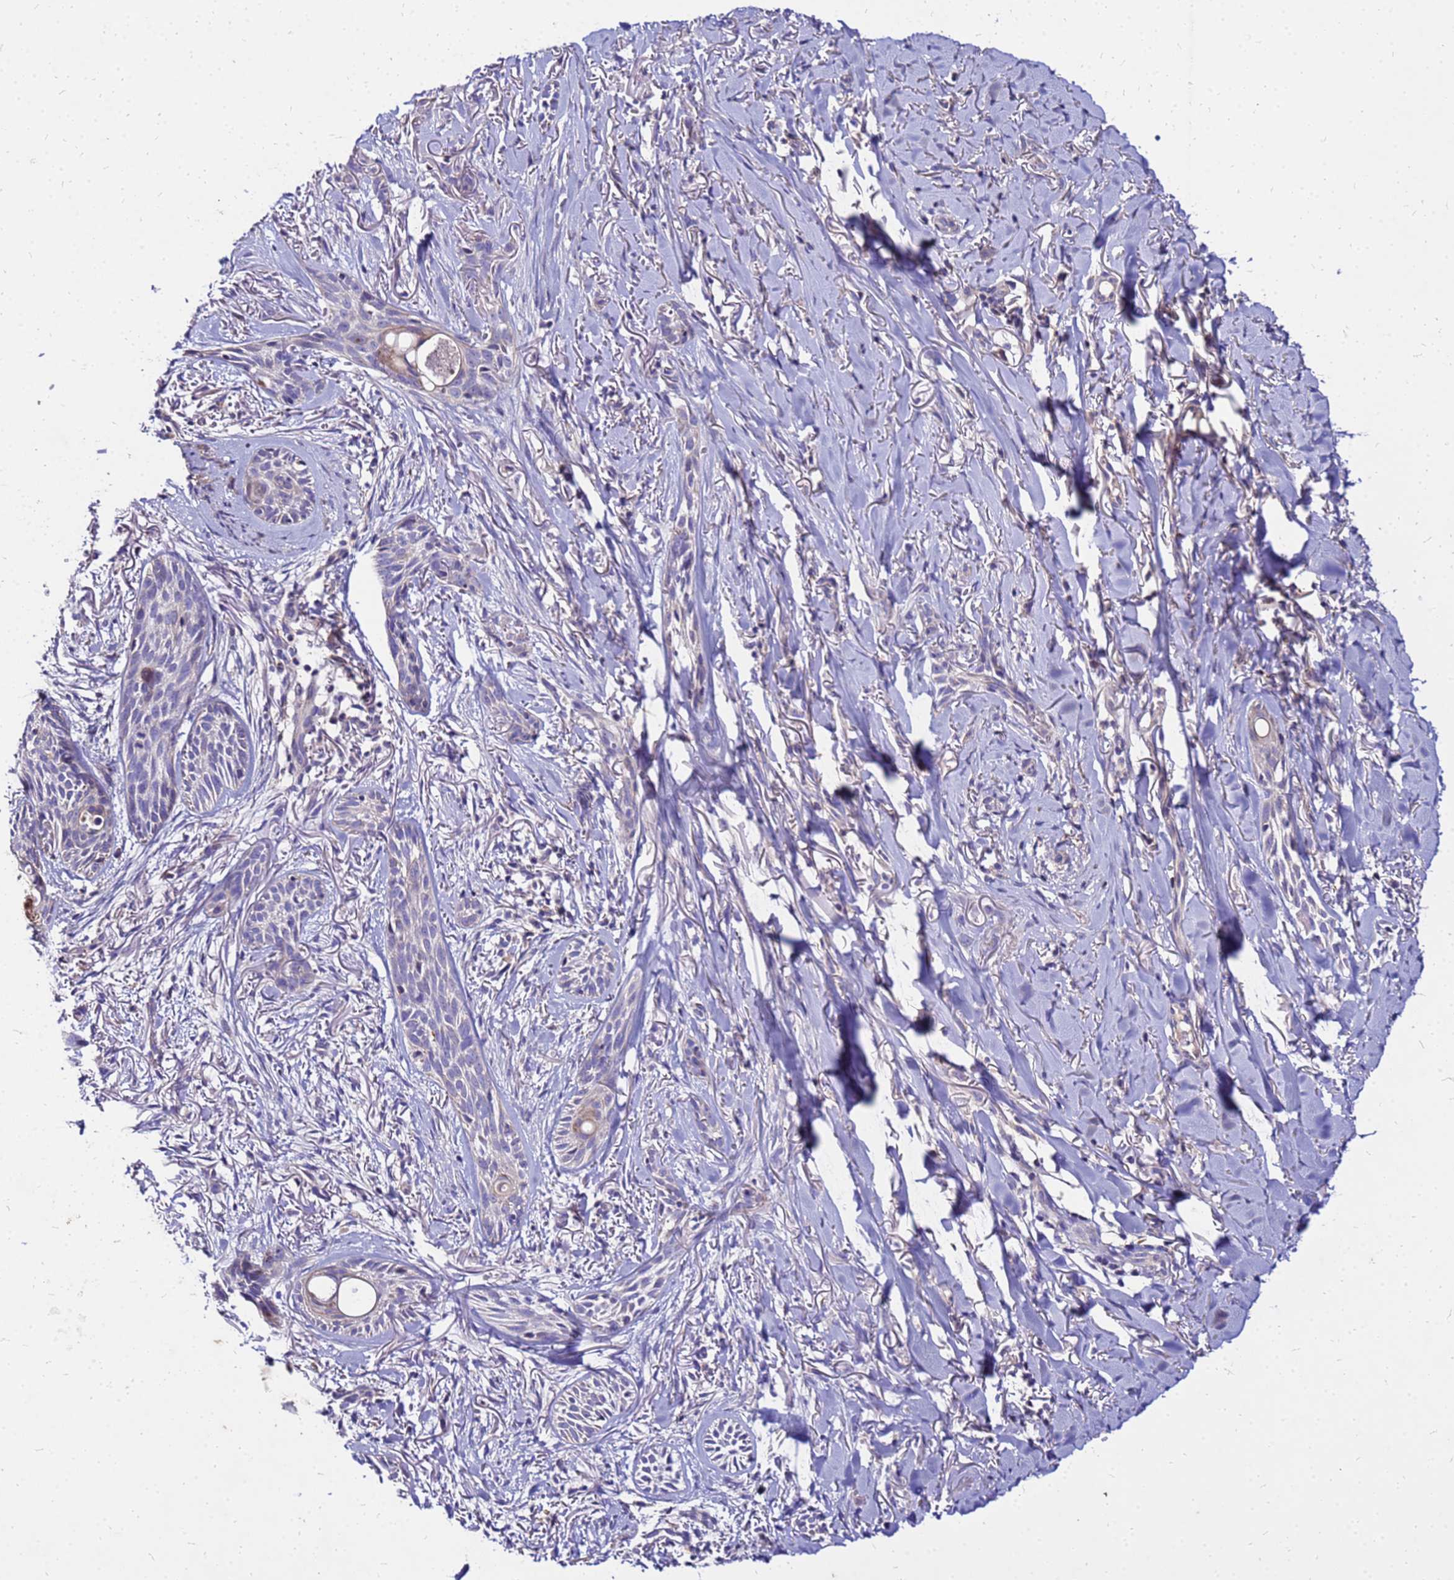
{"staining": {"intensity": "negative", "quantity": "none", "location": "none"}, "tissue": "skin cancer", "cell_type": "Tumor cells", "image_type": "cancer", "snomed": [{"axis": "morphology", "description": "Basal cell carcinoma"}, {"axis": "topography", "description": "Skin"}], "caption": "There is no significant staining in tumor cells of basal cell carcinoma (skin). Nuclei are stained in blue.", "gene": "COX14", "patient": {"sex": "female", "age": 59}}